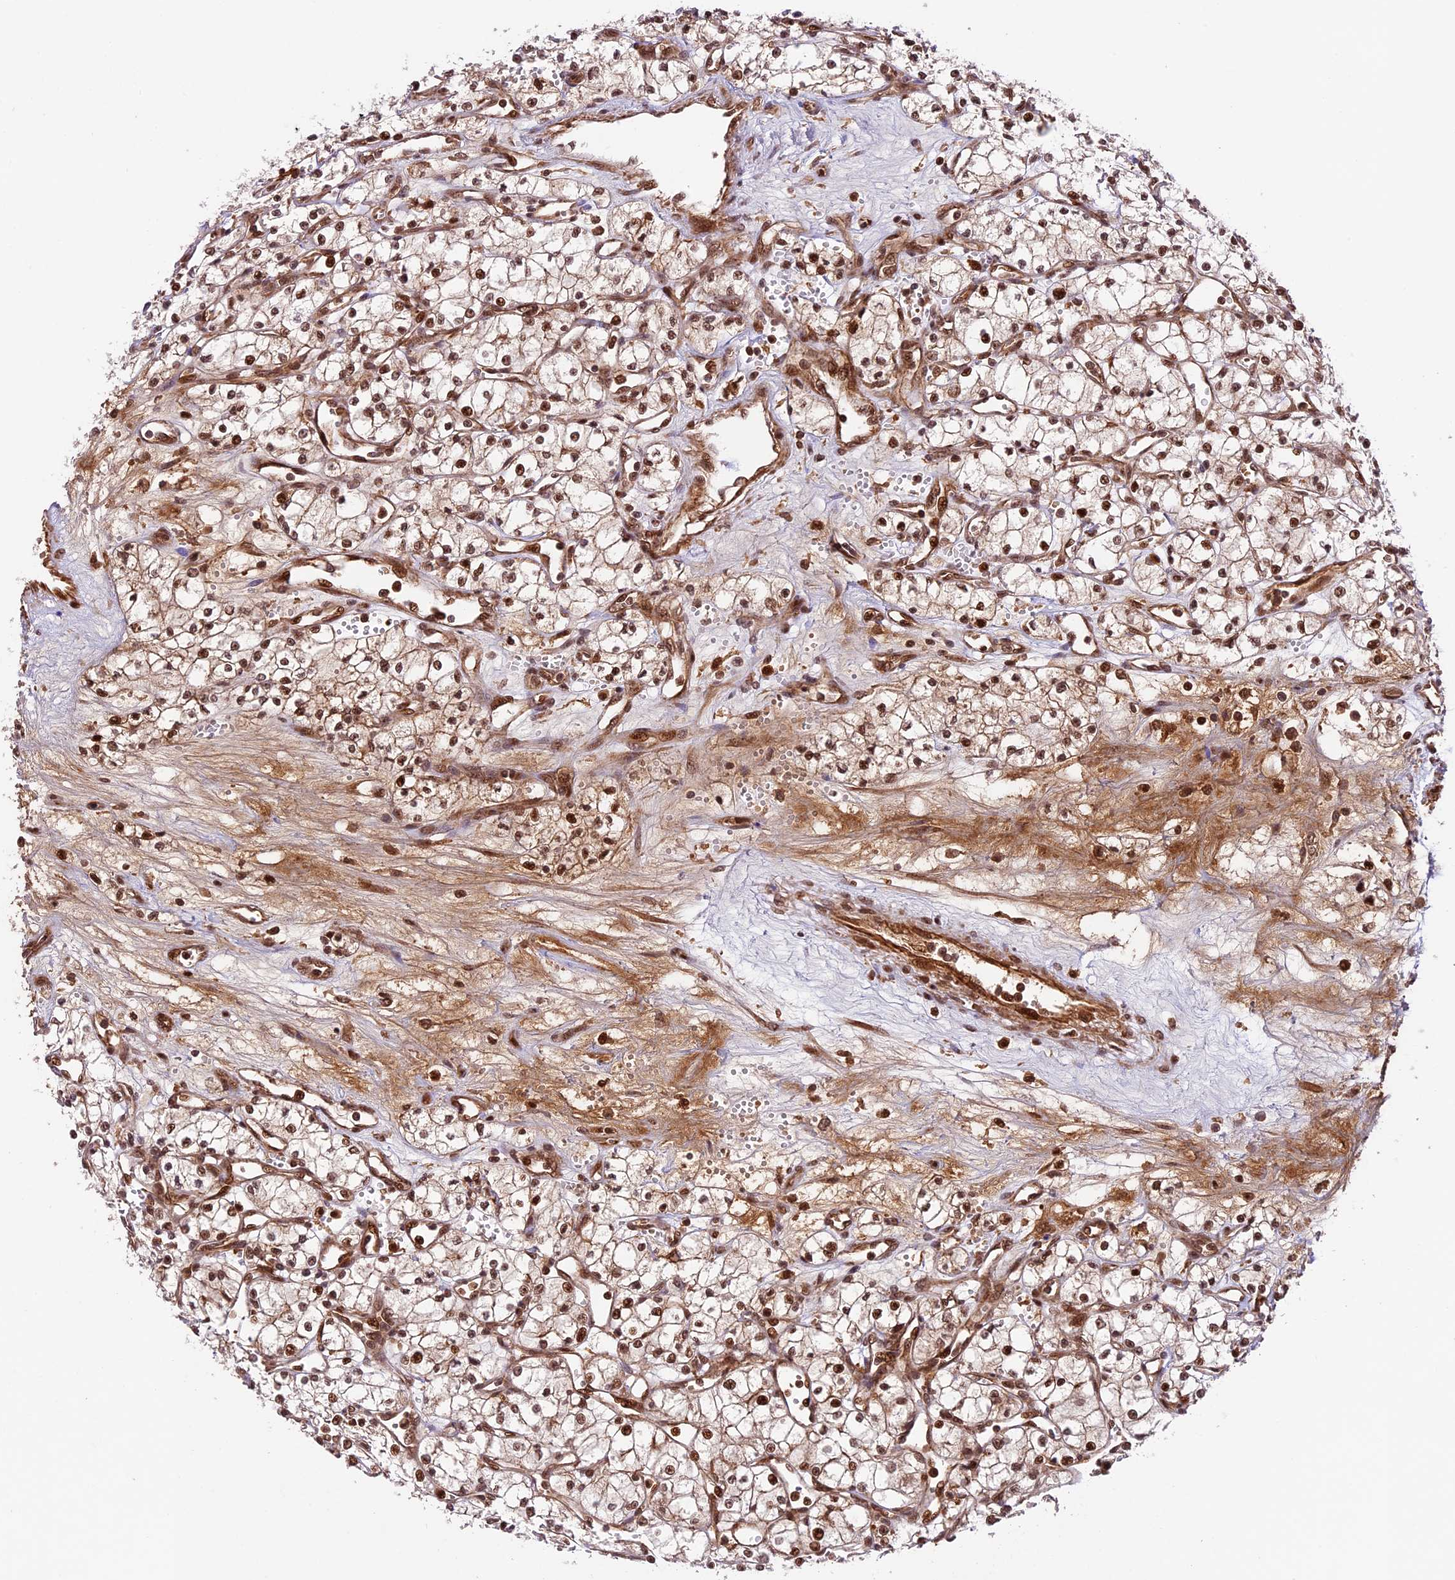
{"staining": {"intensity": "moderate", "quantity": ">75%", "location": "nuclear"}, "tissue": "renal cancer", "cell_type": "Tumor cells", "image_type": "cancer", "snomed": [{"axis": "morphology", "description": "Adenocarcinoma, NOS"}, {"axis": "topography", "description": "Kidney"}], "caption": "Tumor cells display moderate nuclear positivity in approximately >75% of cells in adenocarcinoma (renal).", "gene": "DHX38", "patient": {"sex": "male", "age": 59}}